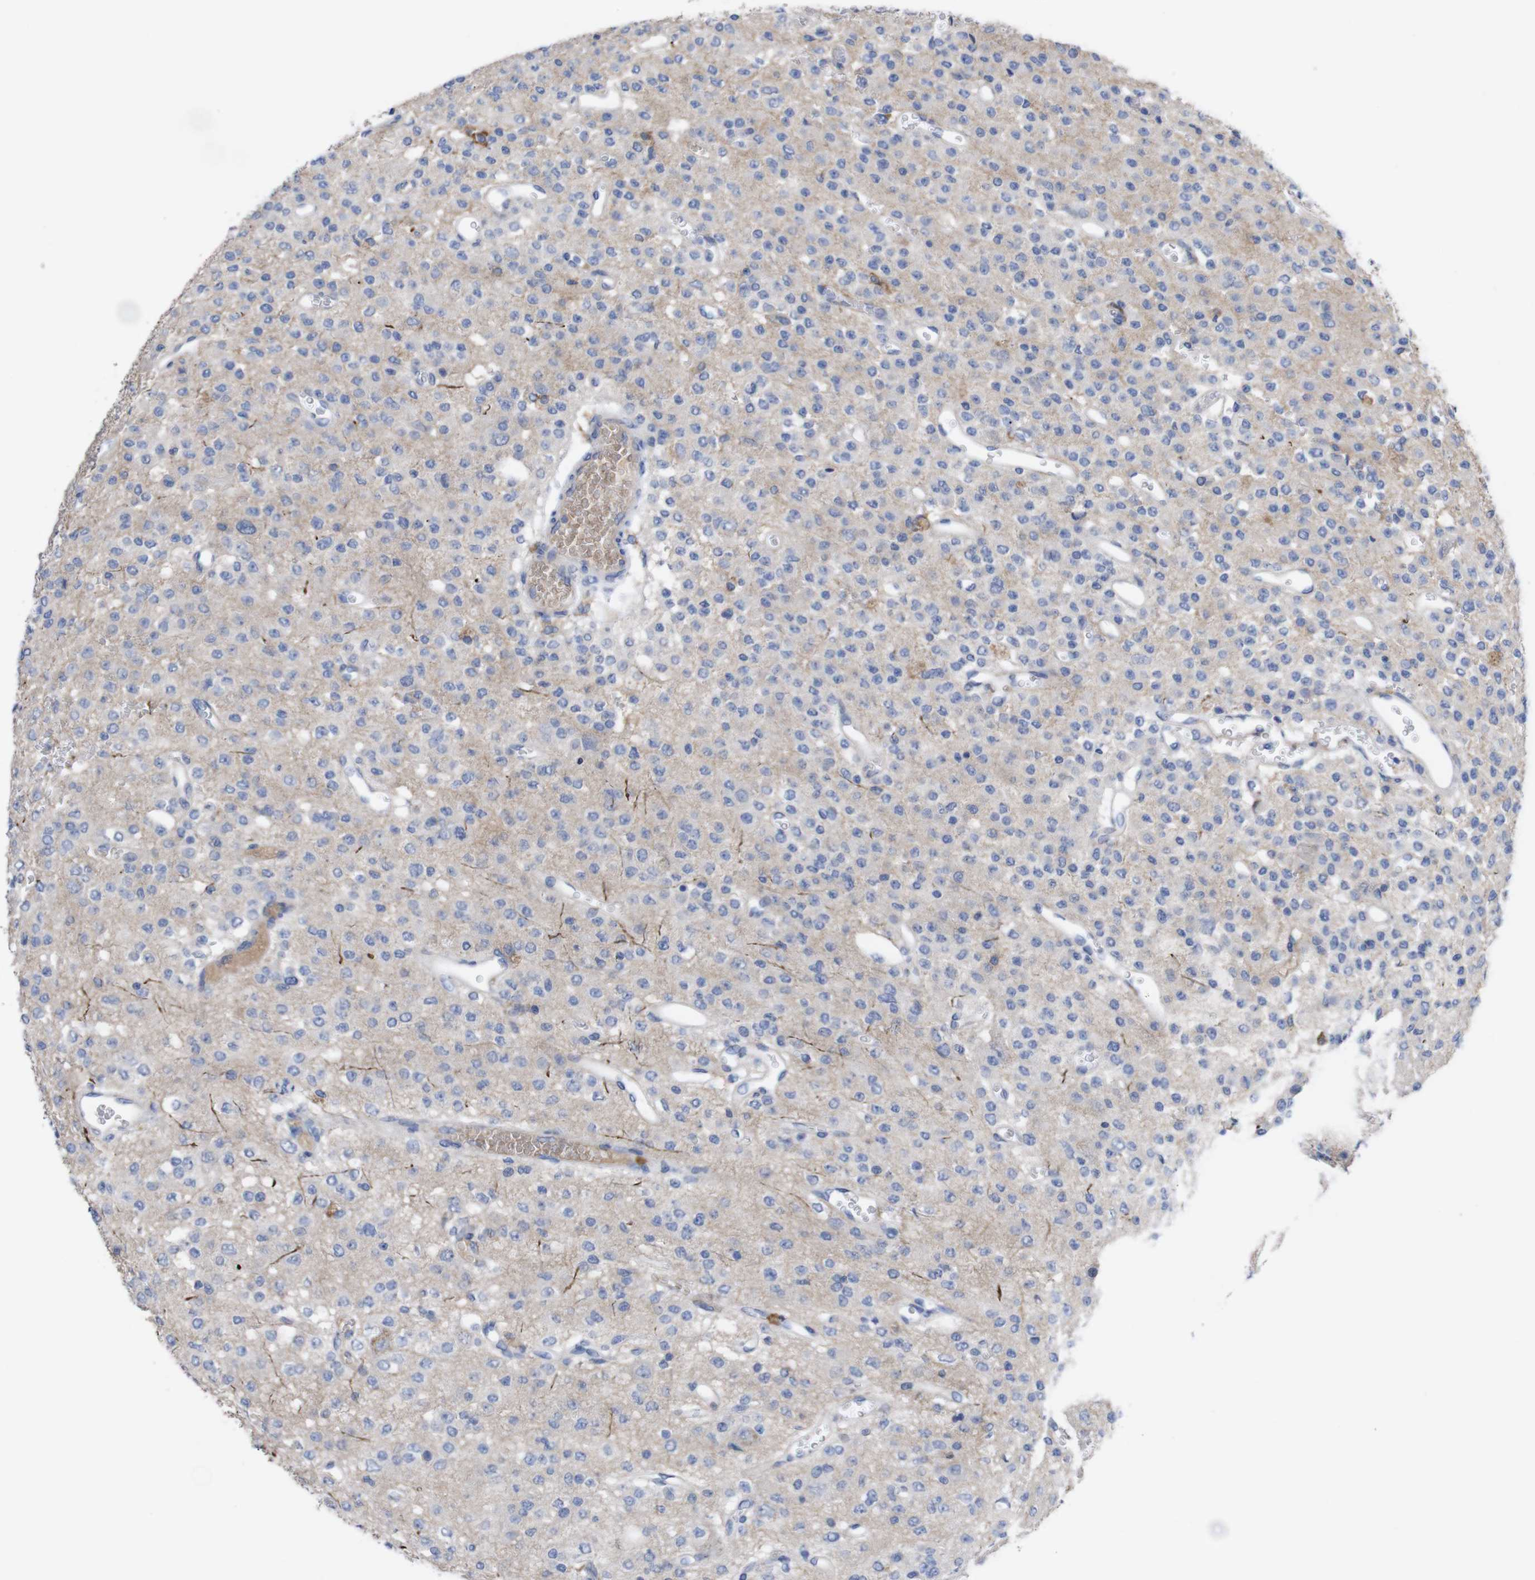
{"staining": {"intensity": "negative", "quantity": "none", "location": "none"}, "tissue": "glioma", "cell_type": "Tumor cells", "image_type": "cancer", "snomed": [{"axis": "morphology", "description": "Glioma, malignant, Low grade"}, {"axis": "topography", "description": "Brain"}], "caption": "A photomicrograph of malignant glioma (low-grade) stained for a protein reveals no brown staining in tumor cells. Brightfield microscopy of immunohistochemistry (IHC) stained with DAB (3,3'-diaminobenzidine) (brown) and hematoxylin (blue), captured at high magnification.", "gene": "C5AR1", "patient": {"sex": "male", "age": 38}}